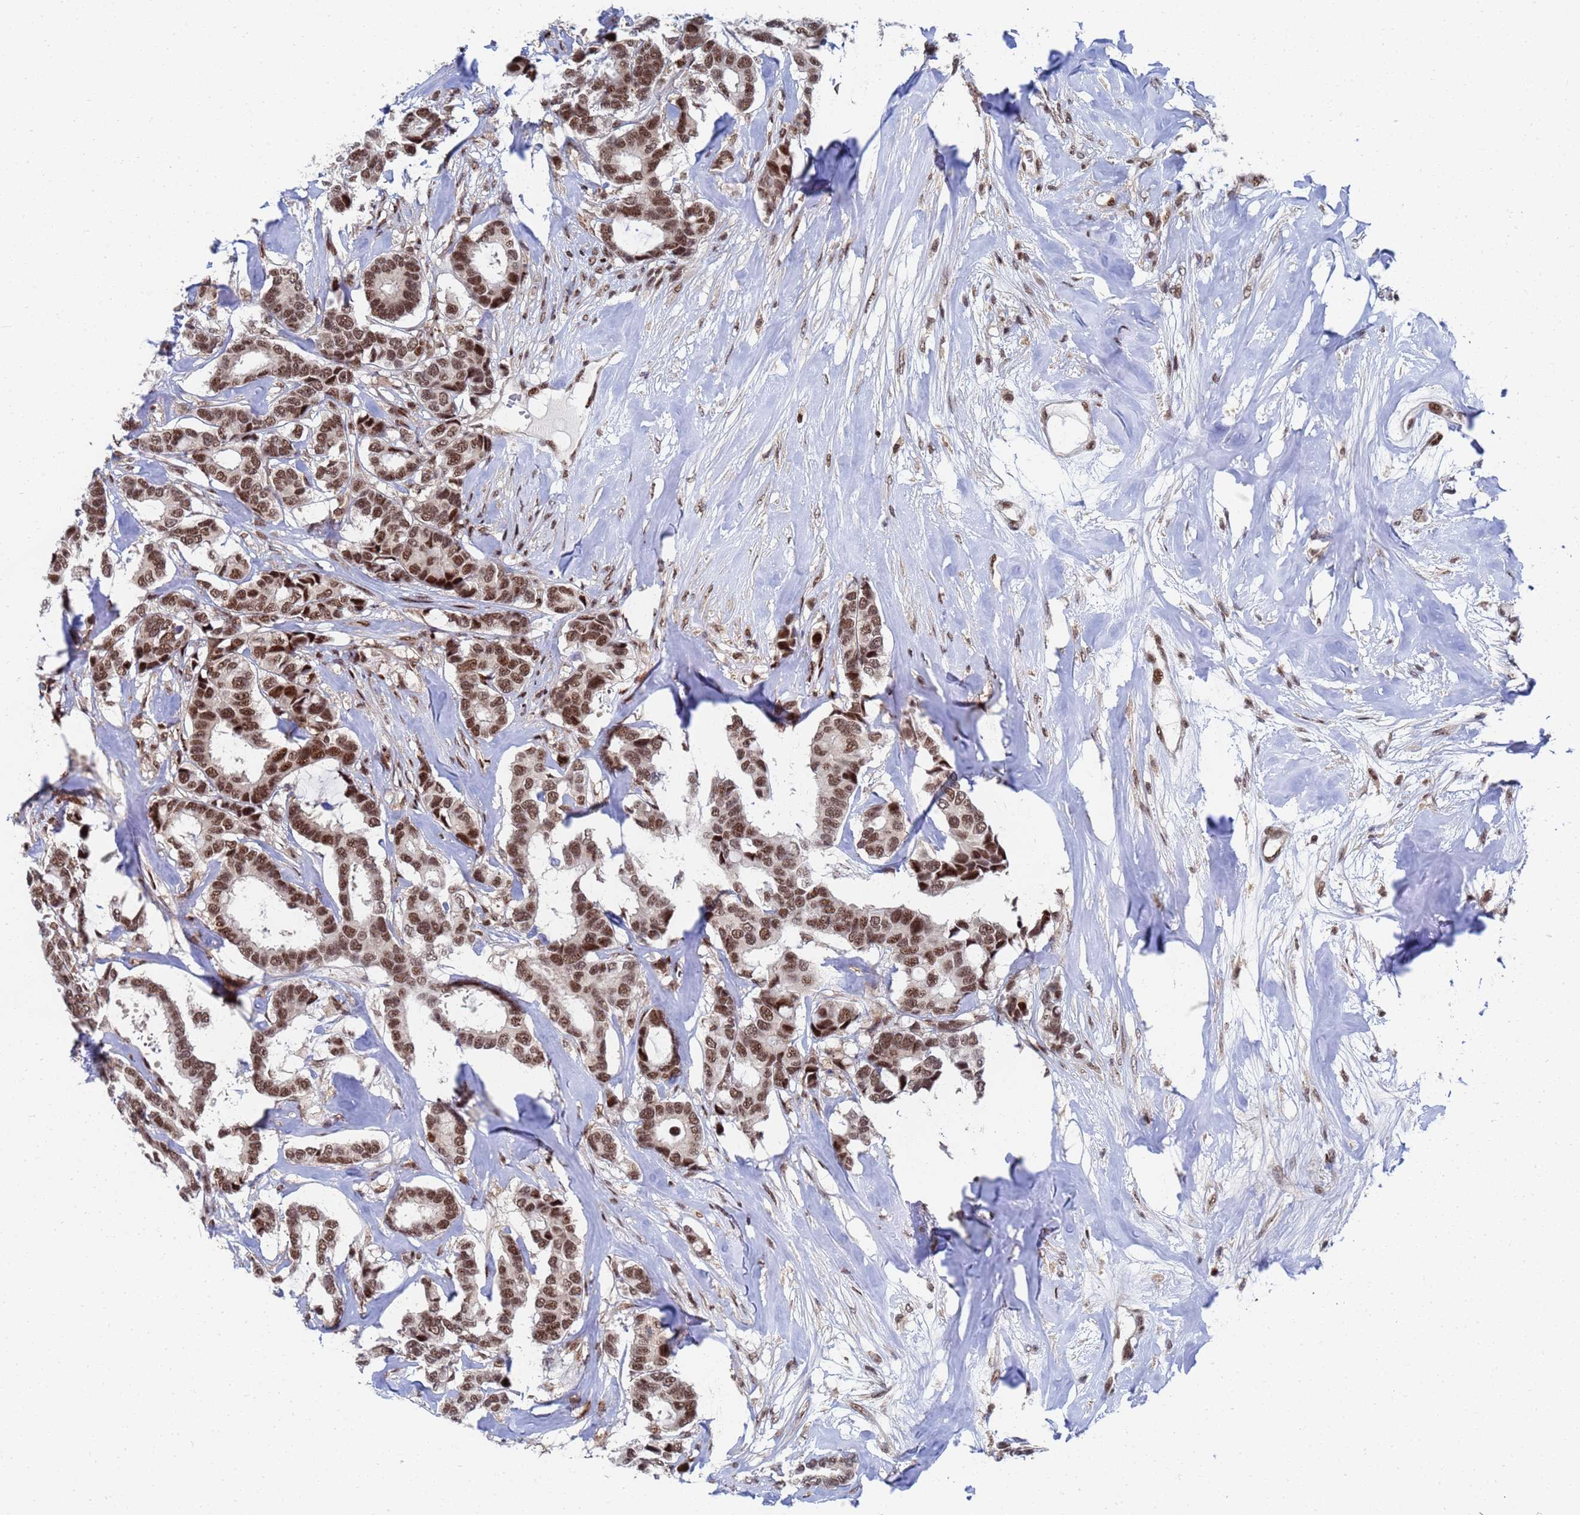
{"staining": {"intensity": "moderate", "quantity": ">75%", "location": "nuclear"}, "tissue": "breast cancer", "cell_type": "Tumor cells", "image_type": "cancer", "snomed": [{"axis": "morphology", "description": "Duct carcinoma"}, {"axis": "topography", "description": "Breast"}], "caption": "Breast intraductal carcinoma tissue shows moderate nuclear expression in approximately >75% of tumor cells, visualized by immunohistochemistry. (IHC, brightfield microscopy, high magnification).", "gene": "AP5Z1", "patient": {"sex": "female", "age": 87}}